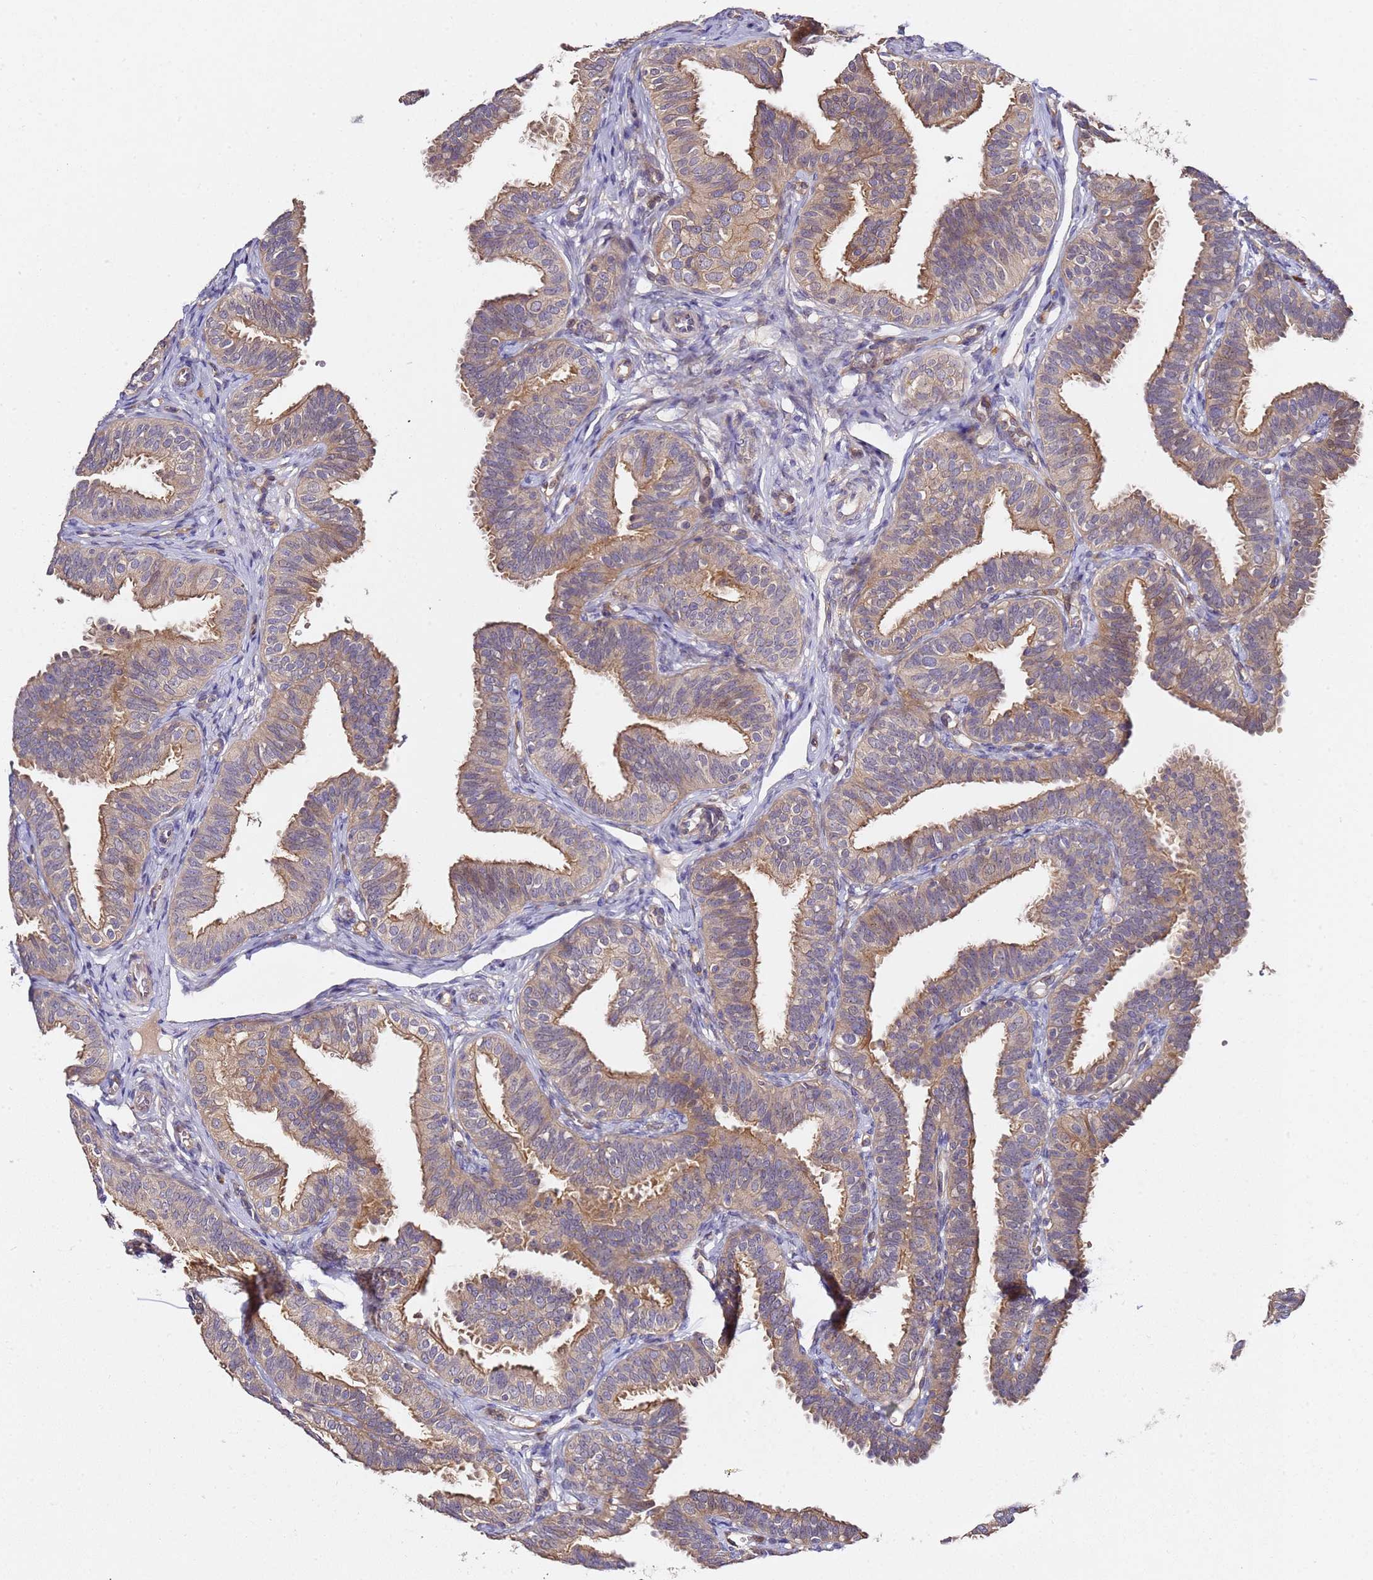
{"staining": {"intensity": "moderate", "quantity": "25%-75%", "location": "cytoplasmic/membranous"}, "tissue": "fallopian tube", "cell_type": "Glandular cells", "image_type": "normal", "snomed": [{"axis": "morphology", "description": "Normal tissue, NOS"}, {"axis": "topography", "description": "Fallopian tube"}], "caption": "Protein expression analysis of unremarkable human fallopian tube reveals moderate cytoplasmic/membranous expression in approximately 25%-75% of glandular cells. (DAB = brown stain, brightfield microscopy at high magnification).", "gene": "OSBPL2", "patient": {"sex": "female", "age": 35}}